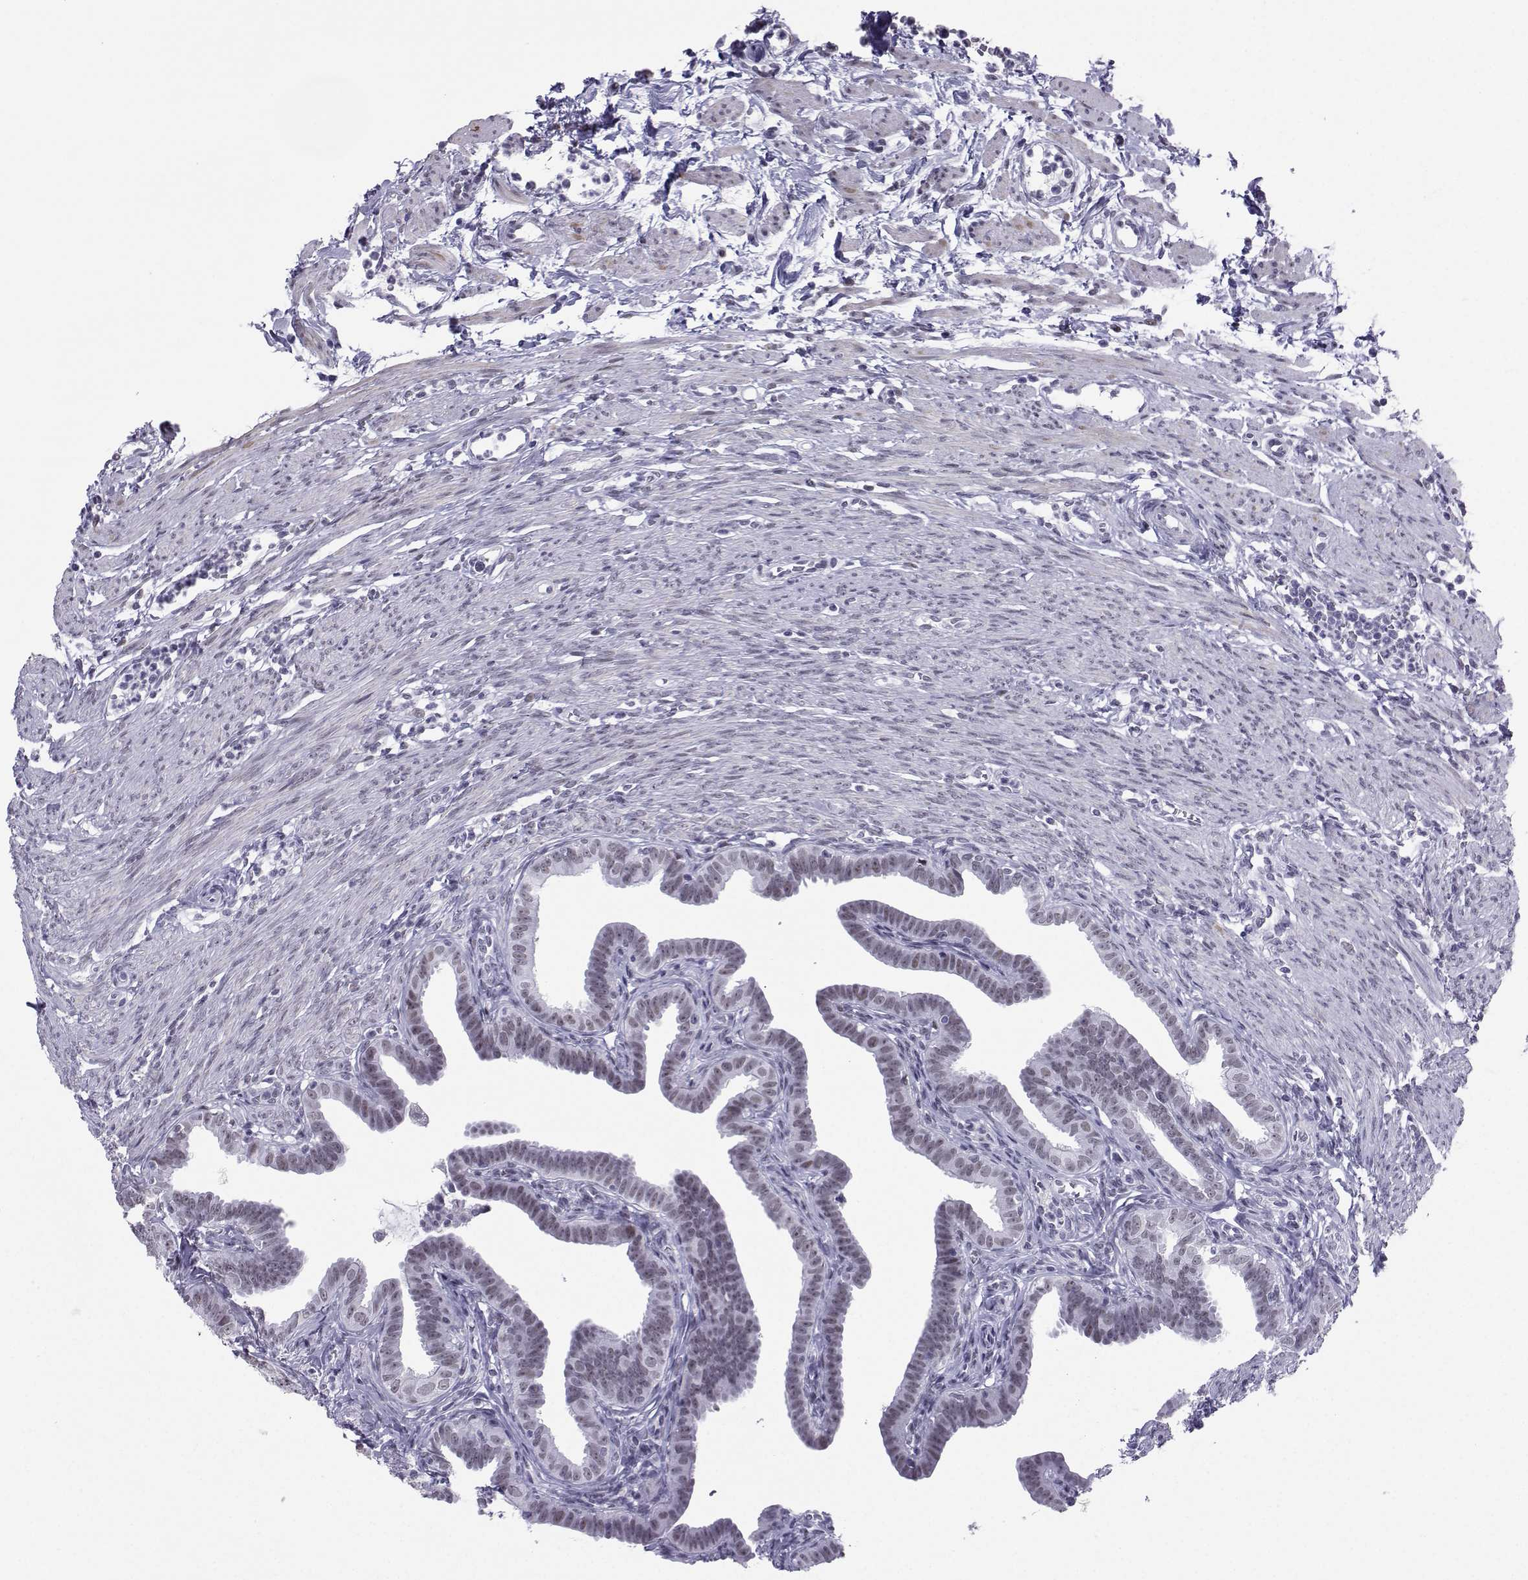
{"staining": {"intensity": "weak", "quantity": "<25%", "location": "nuclear"}, "tissue": "fallopian tube", "cell_type": "Glandular cells", "image_type": "normal", "snomed": [{"axis": "morphology", "description": "Normal tissue, NOS"}, {"axis": "topography", "description": "Fallopian tube"}, {"axis": "topography", "description": "Ovary"}], "caption": "Immunohistochemistry (IHC) of unremarkable human fallopian tube demonstrates no expression in glandular cells. (DAB immunohistochemistry (IHC) with hematoxylin counter stain).", "gene": "LORICRIN", "patient": {"sex": "female", "age": 33}}